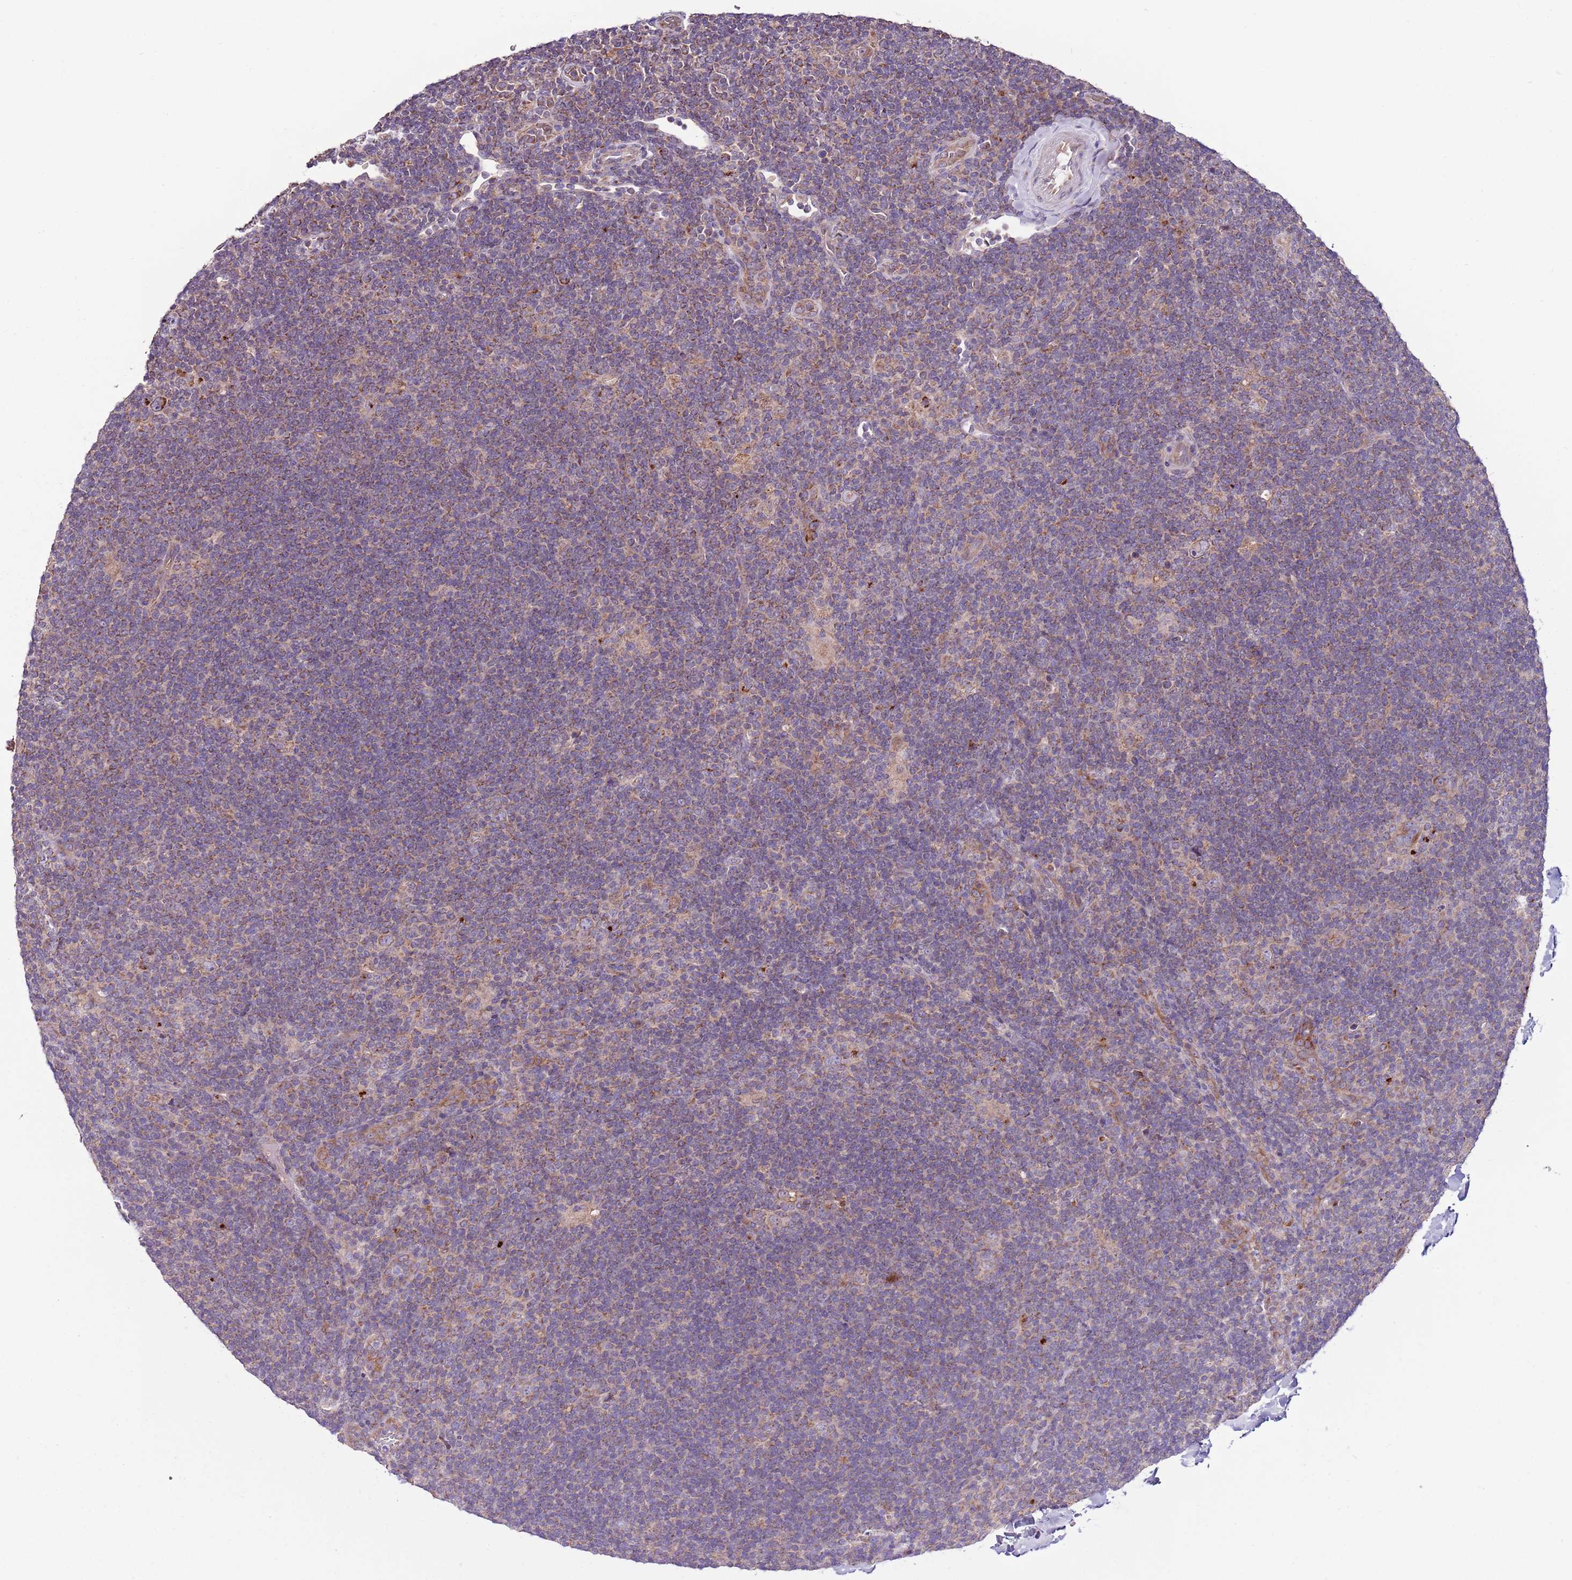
{"staining": {"intensity": "moderate", "quantity": ">75%", "location": "cytoplasmic/membranous"}, "tissue": "lymphoma", "cell_type": "Tumor cells", "image_type": "cancer", "snomed": [{"axis": "morphology", "description": "Hodgkin's disease, NOS"}, {"axis": "topography", "description": "Lymph node"}], "caption": "A brown stain labels moderate cytoplasmic/membranous positivity of a protein in human lymphoma tumor cells.", "gene": "SMG1", "patient": {"sex": "female", "age": 57}}